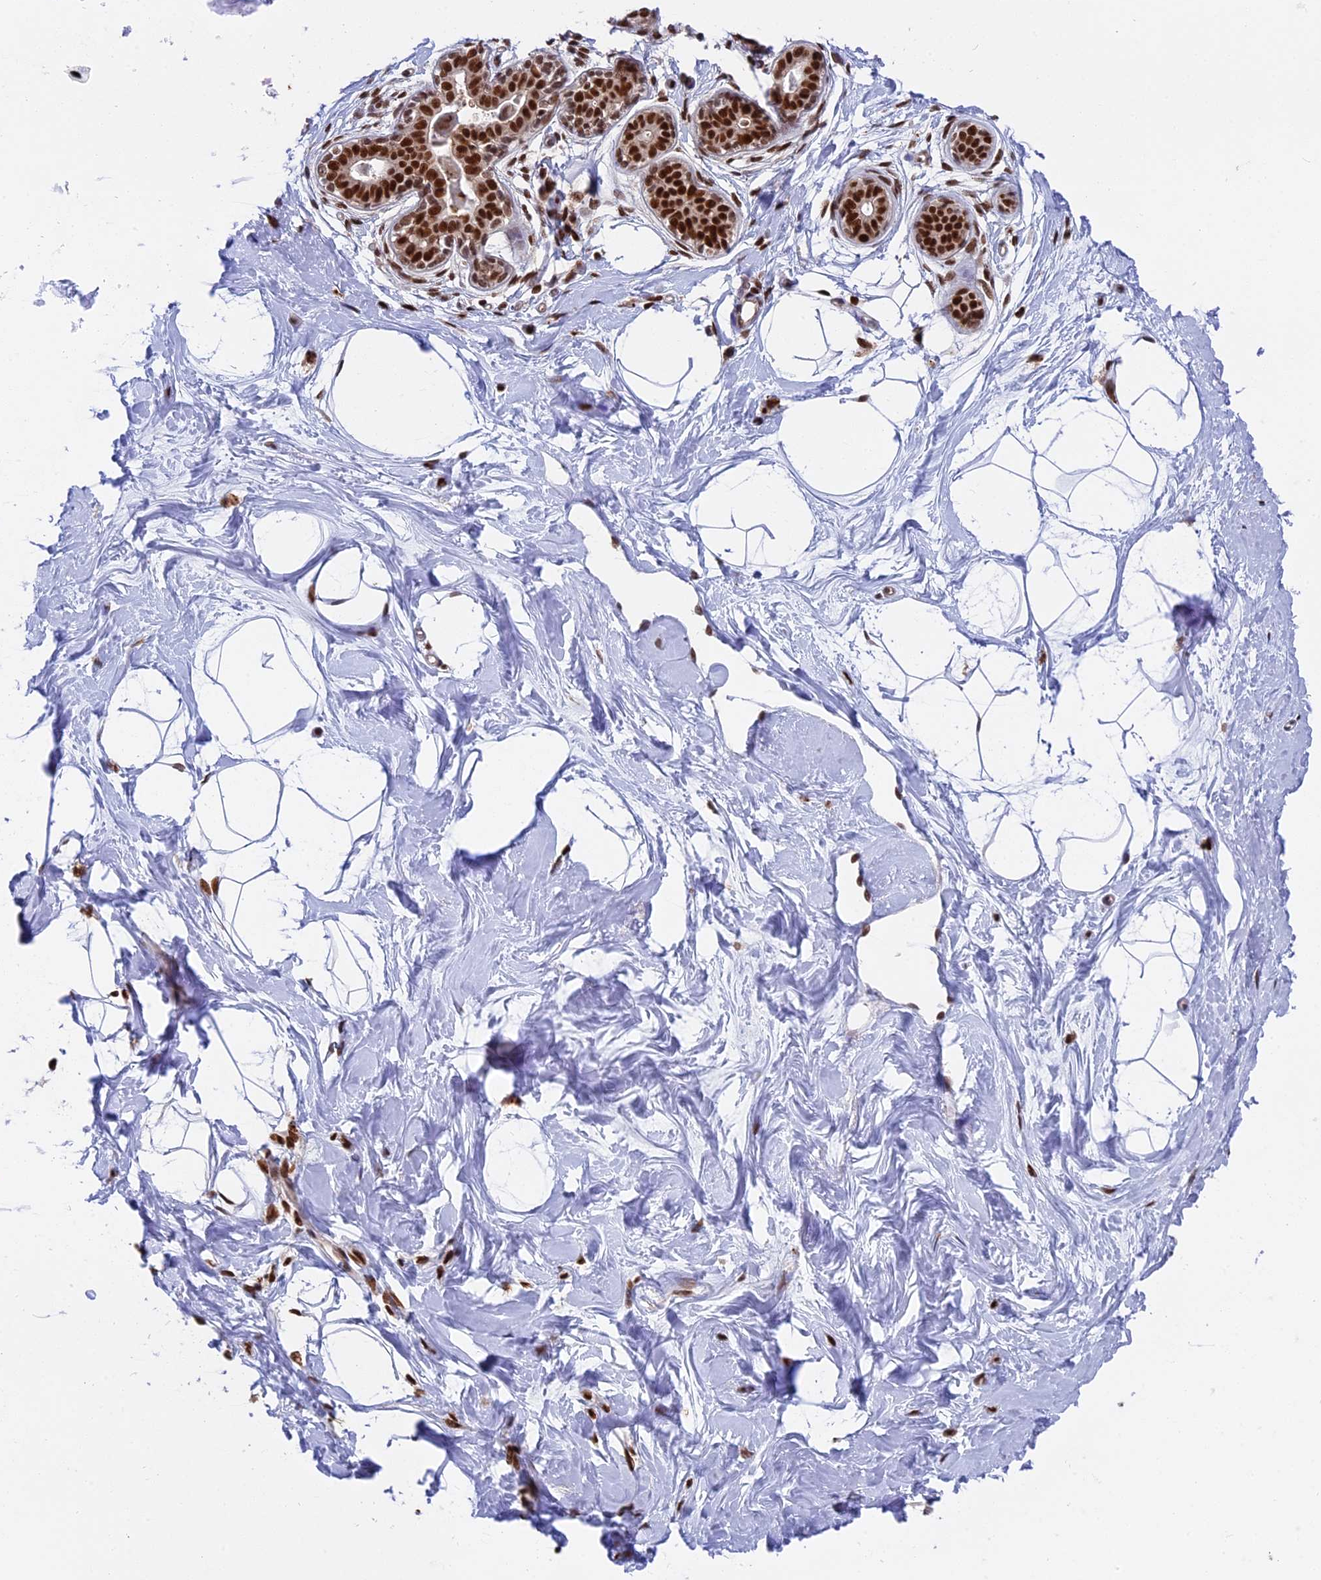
{"staining": {"intensity": "moderate", "quantity": ">75%", "location": "nuclear"}, "tissue": "breast", "cell_type": "Adipocytes", "image_type": "normal", "snomed": [{"axis": "morphology", "description": "Normal tissue, NOS"}, {"axis": "topography", "description": "Breast"}], "caption": "Approximately >75% of adipocytes in benign human breast reveal moderate nuclear protein staining as visualized by brown immunohistochemical staining.", "gene": "RAMACL", "patient": {"sex": "female", "age": 45}}